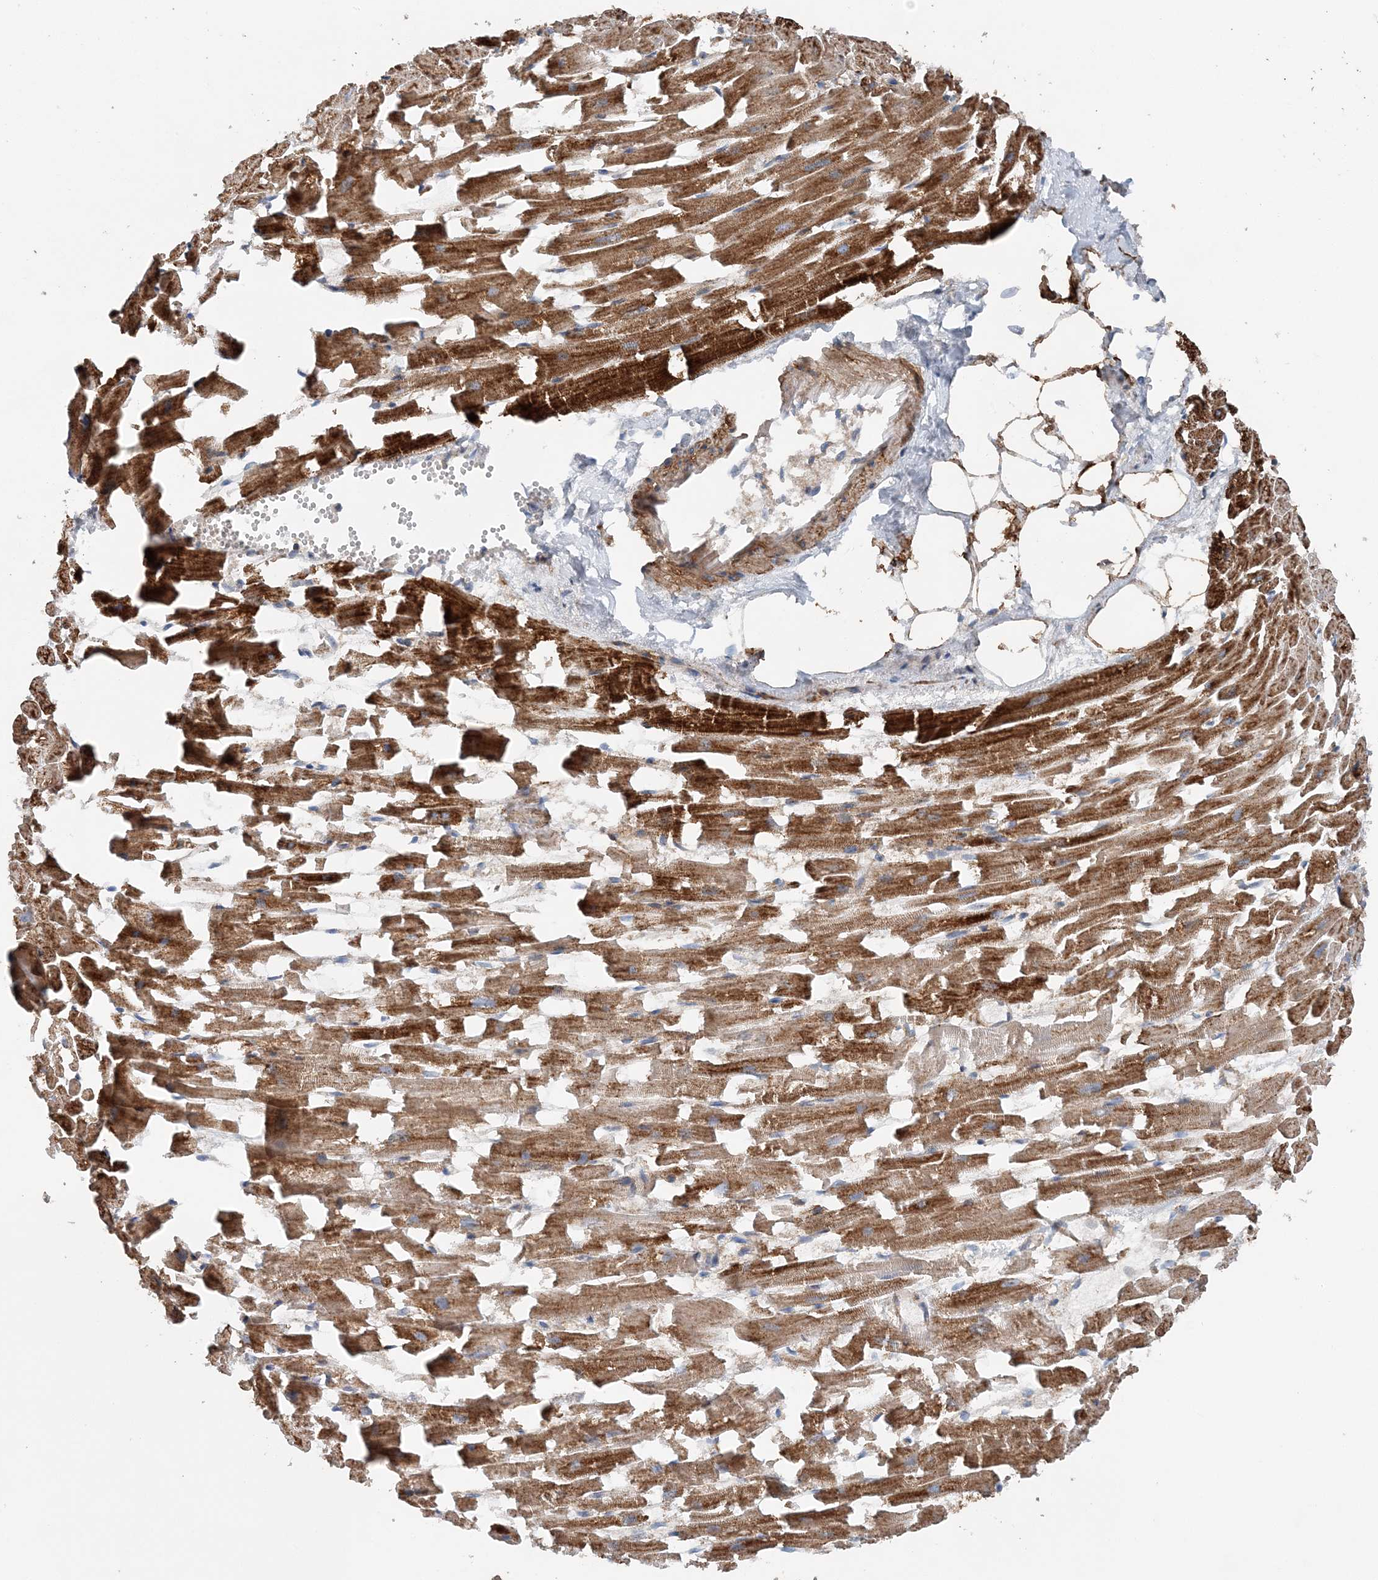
{"staining": {"intensity": "strong", "quantity": ">75%", "location": "cytoplasmic/membranous"}, "tissue": "heart muscle", "cell_type": "Cardiomyocytes", "image_type": "normal", "snomed": [{"axis": "morphology", "description": "Normal tissue, NOS"}, {"axis": "topography", "description": "Heart"}], "caption": "Protein analysis of benign heart muscle reveals strong cytoplasmic/membranous positivity in about >75% of cardiomyocytes.", "gene": "SPRY2", "patient": {"sex": "female", "age": 64}}